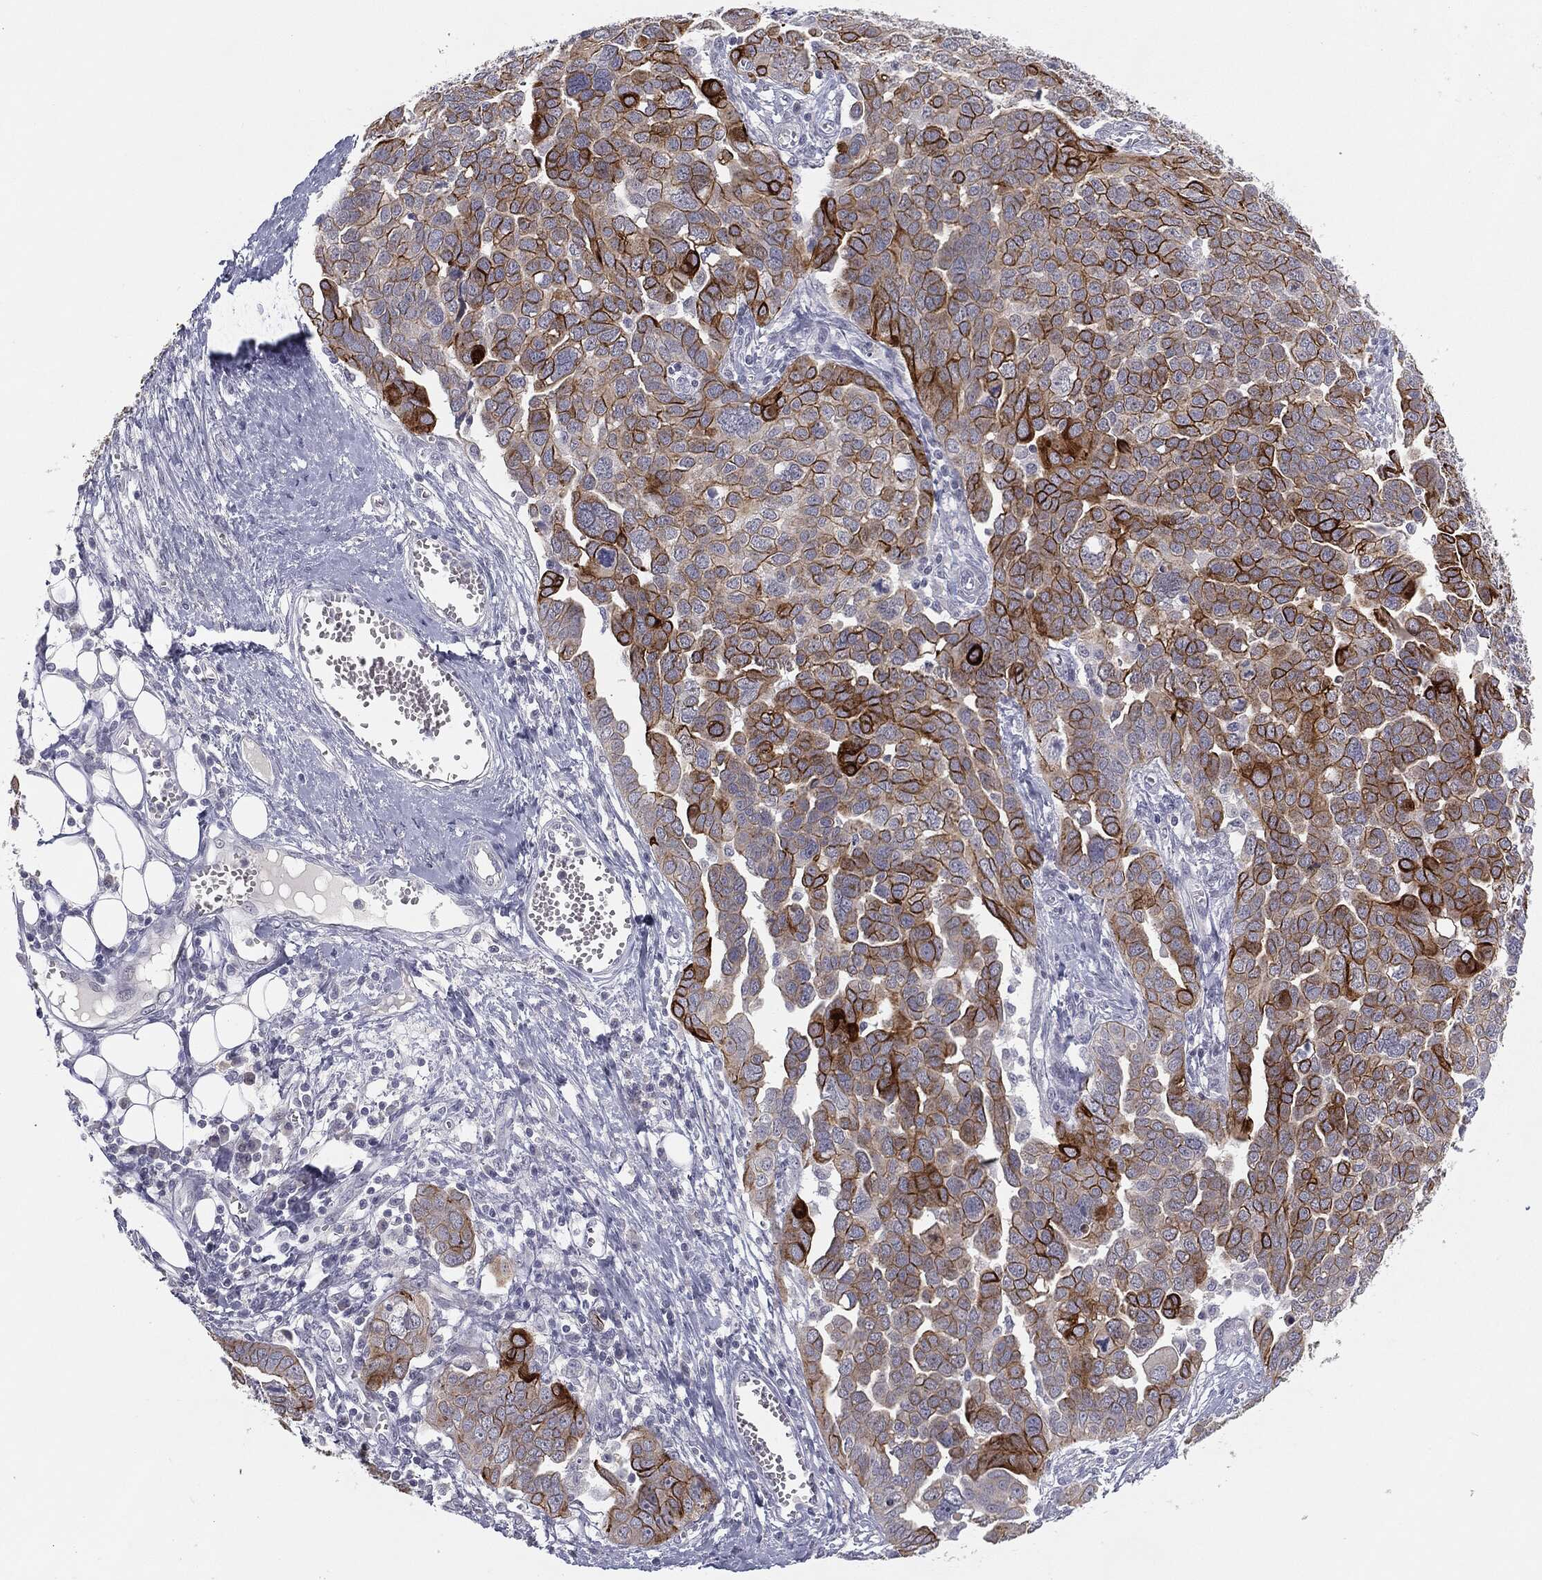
{"staining": {"intensity": "strong", "quantity": "25%-75%", "location": "cytoplasmic/membranous"}, "tissue": "ovarian cancer", "cell_type": "Tumor cells", "image_type": "cancer", "snomed": [{"axis": "morphology", "description": "Cystadenocarcinoma, serous, NOS"}, {"axis": "topography", "description": "Ovary"}], "caption": "Serous cystadenocarcinoma (ovarian) was stained to show a protein in brown. There is high levels of strong cytoplasmic/membranous expression in approximately 25%-75% of tumor cells. Nuclei are stained in blue.", "gene": "MUC1", "patient": {"sex": "female", "age": 59}}